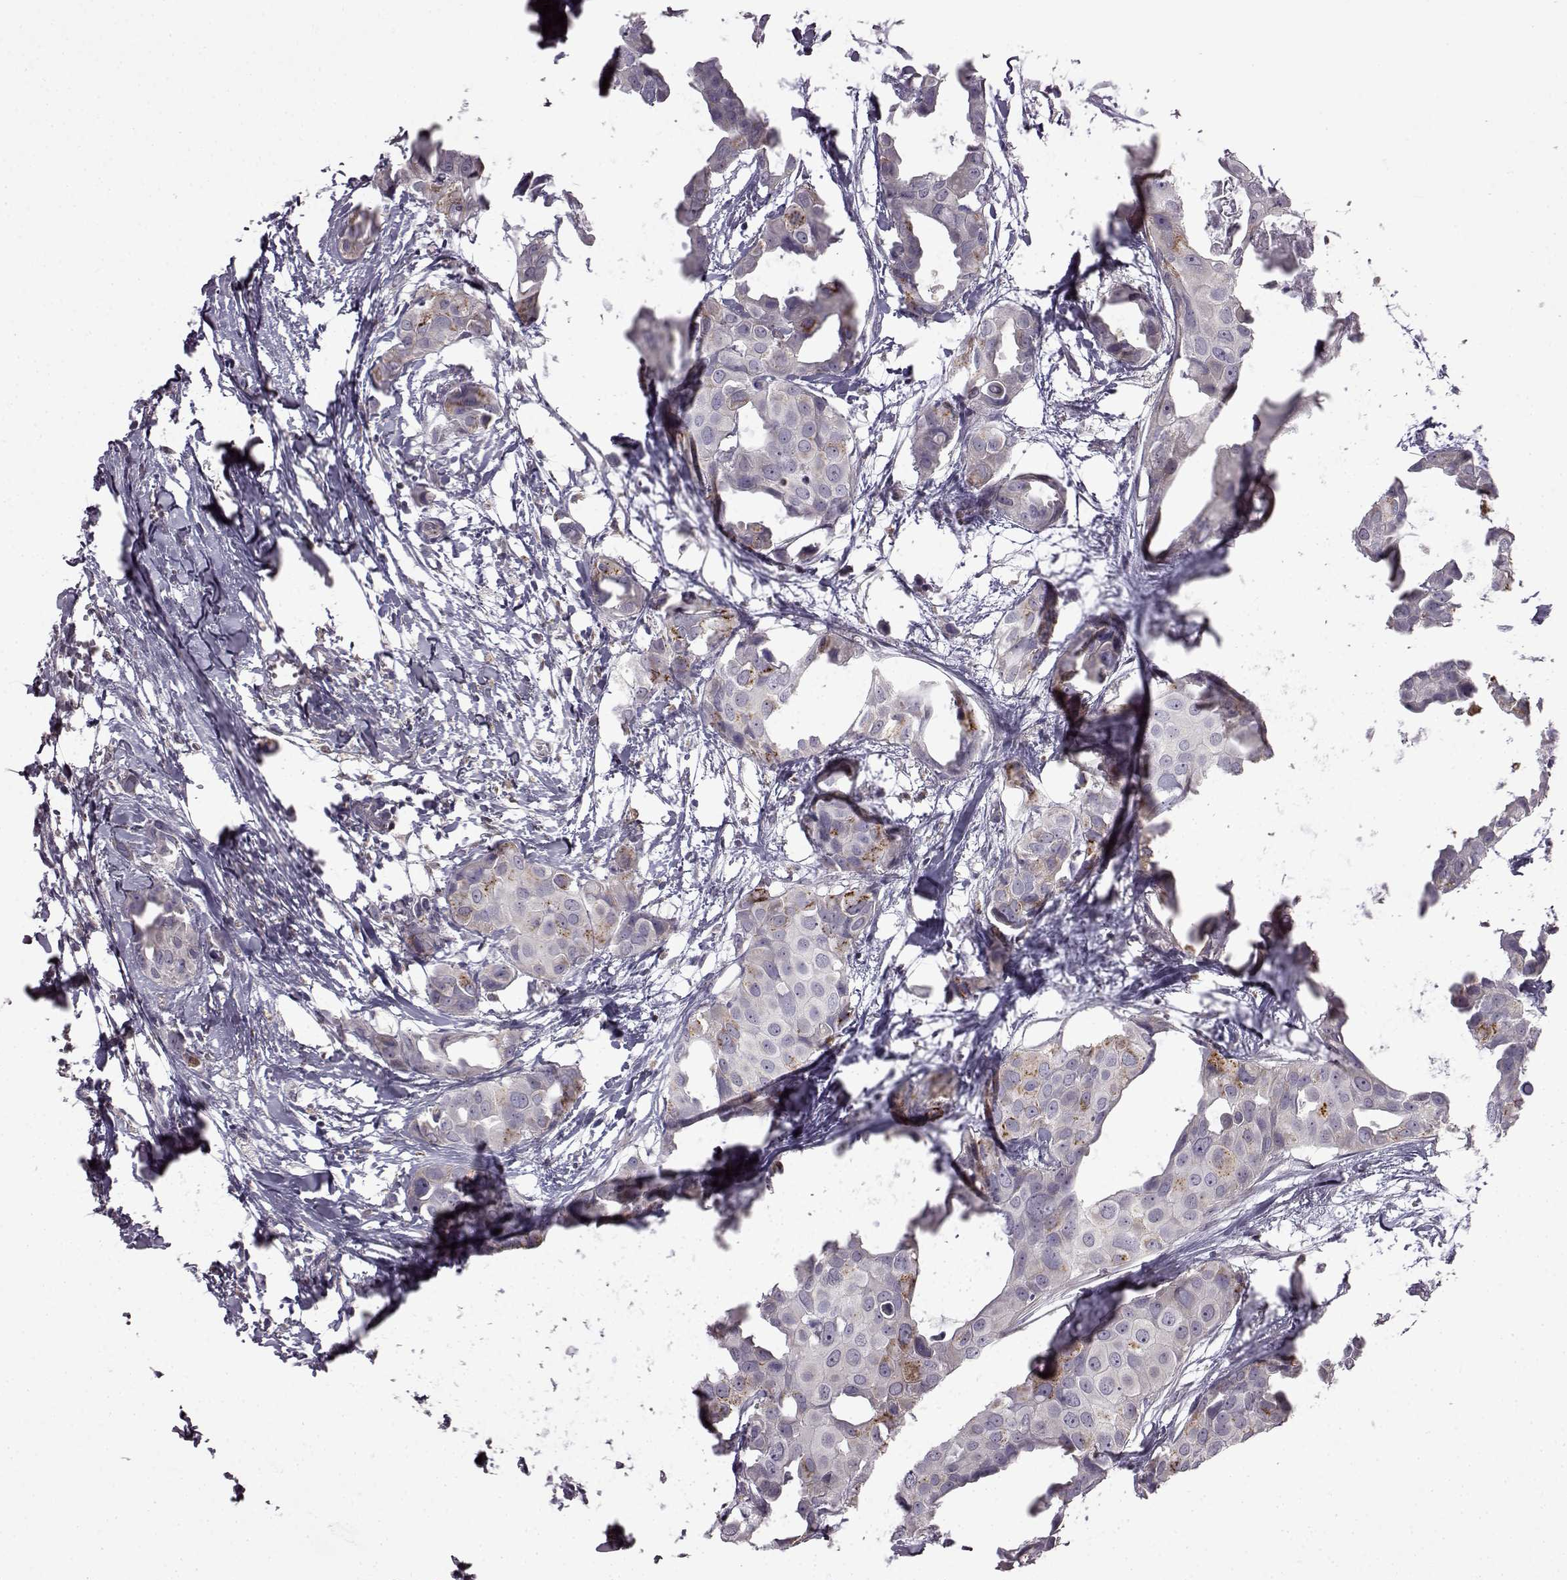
{"staining": {"intensity": "moderate", "quantity": "<25%", "location": "cytoplasmic/membranous"}, "tissue": "breast cancer", "cell_type": "Tumor cells", "image_type": "cancer", "snomed": [{"axis": "morphology", "description": "Duct carcinoma"}, {"axis": "topography", "description": "Breast"}], "caption": "Protein staining of infiltrating ductal carcinoma (breast) tissue exhibits moderate cytoplasmic/membranous expression in approximately <25% of tumor cells.", "gene": "B3GNT6", "patient": {"sex": "female", "age": 38}}